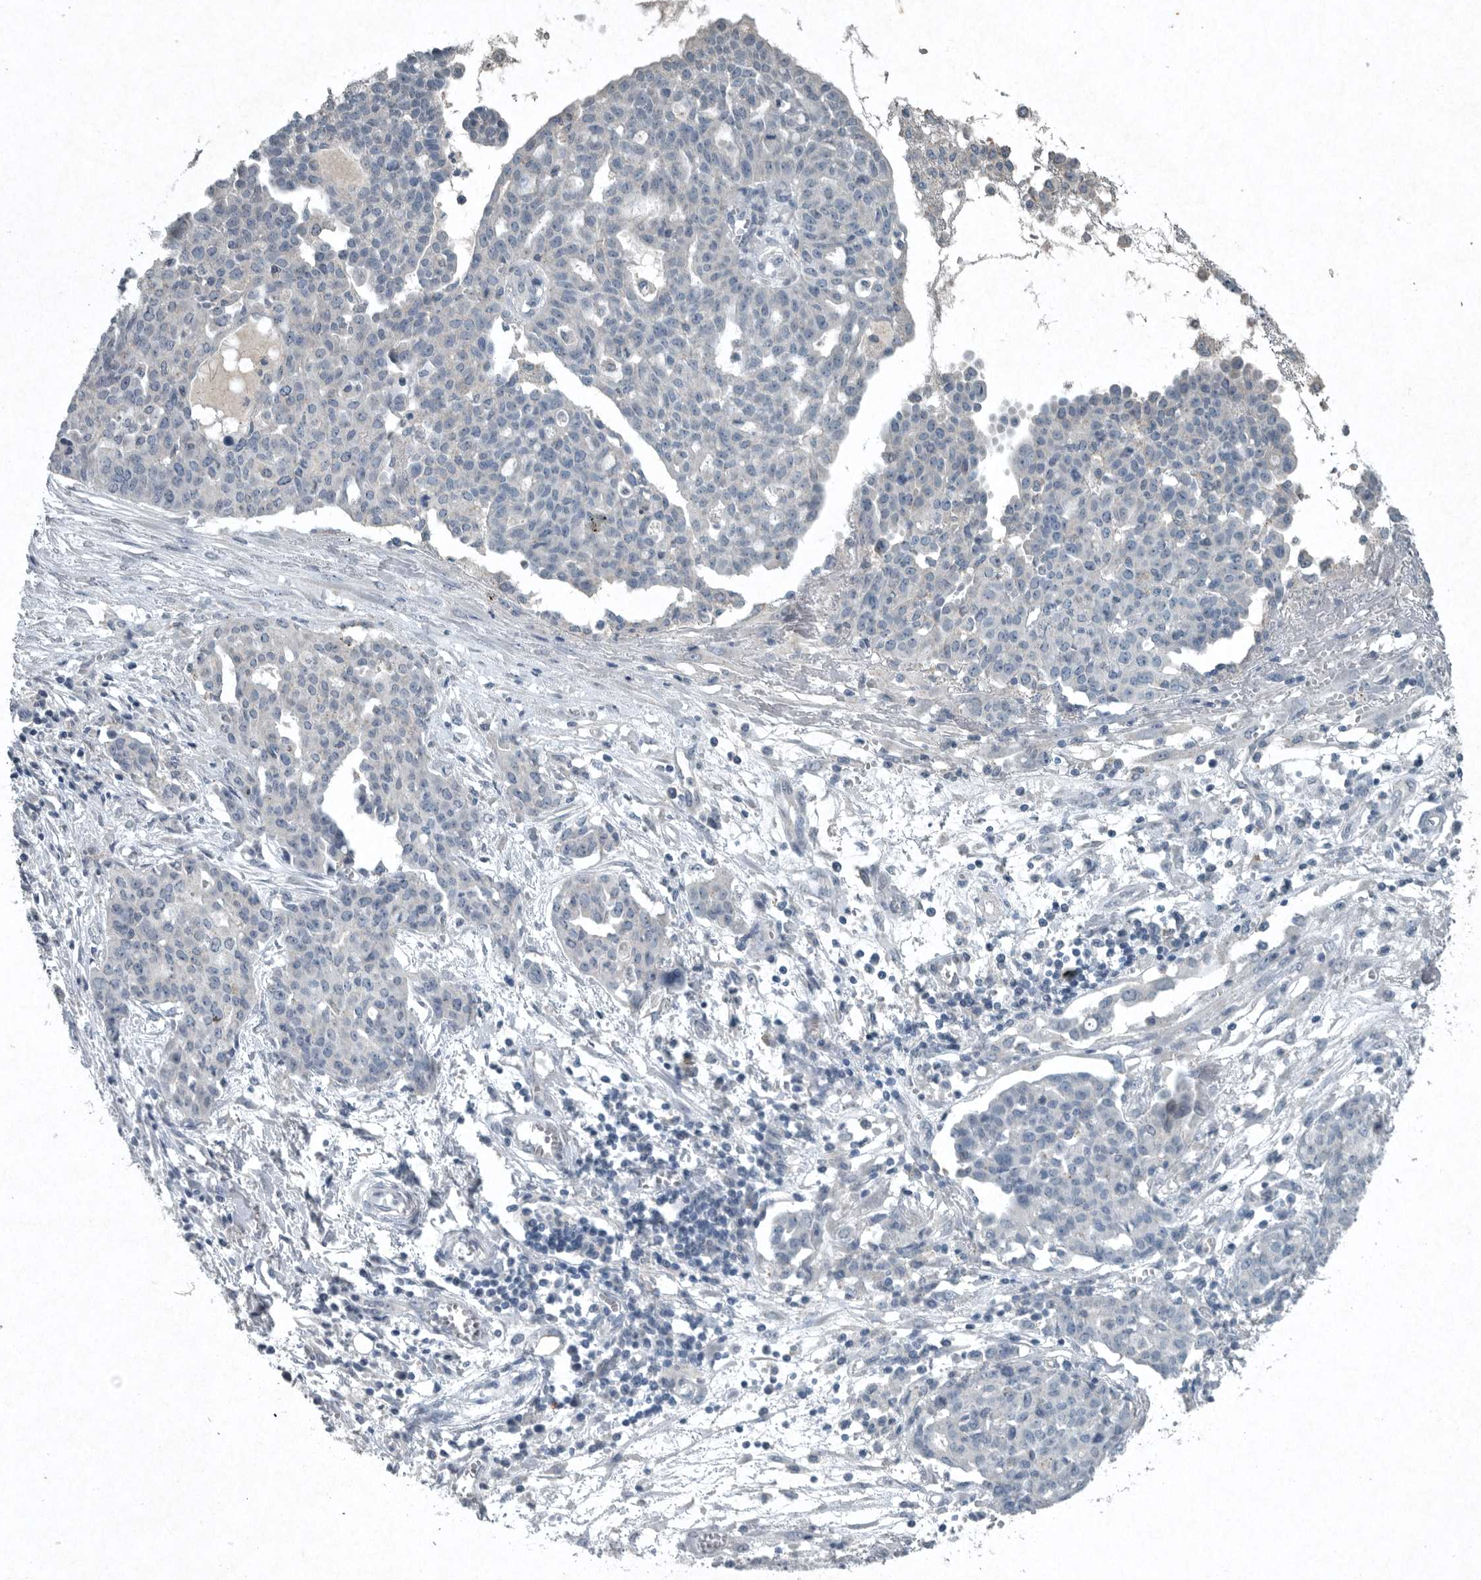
{"staining": {"intensity": "negative", "quantity": "none", "location": "none"}, "tissue": "ovarian cancer", "cell_type": "Tumor cells", "image_type": "cancer", "snomed": [{"axis": "morphology", "description": "Cystadenocarcinoma, serous, NOS"}, {"axis": "topography", "description": "Soft tissue"}, {"axis": "topography", "description": "Ovary"}], "caption": "Serous cystadenocarcinoma (ovarian) stained for a protein using immunohistochemistry (IHC) demonstrates no staining tumor cells.", "gene": "IL20", "patient": {"sex": "female", "age": 57}}